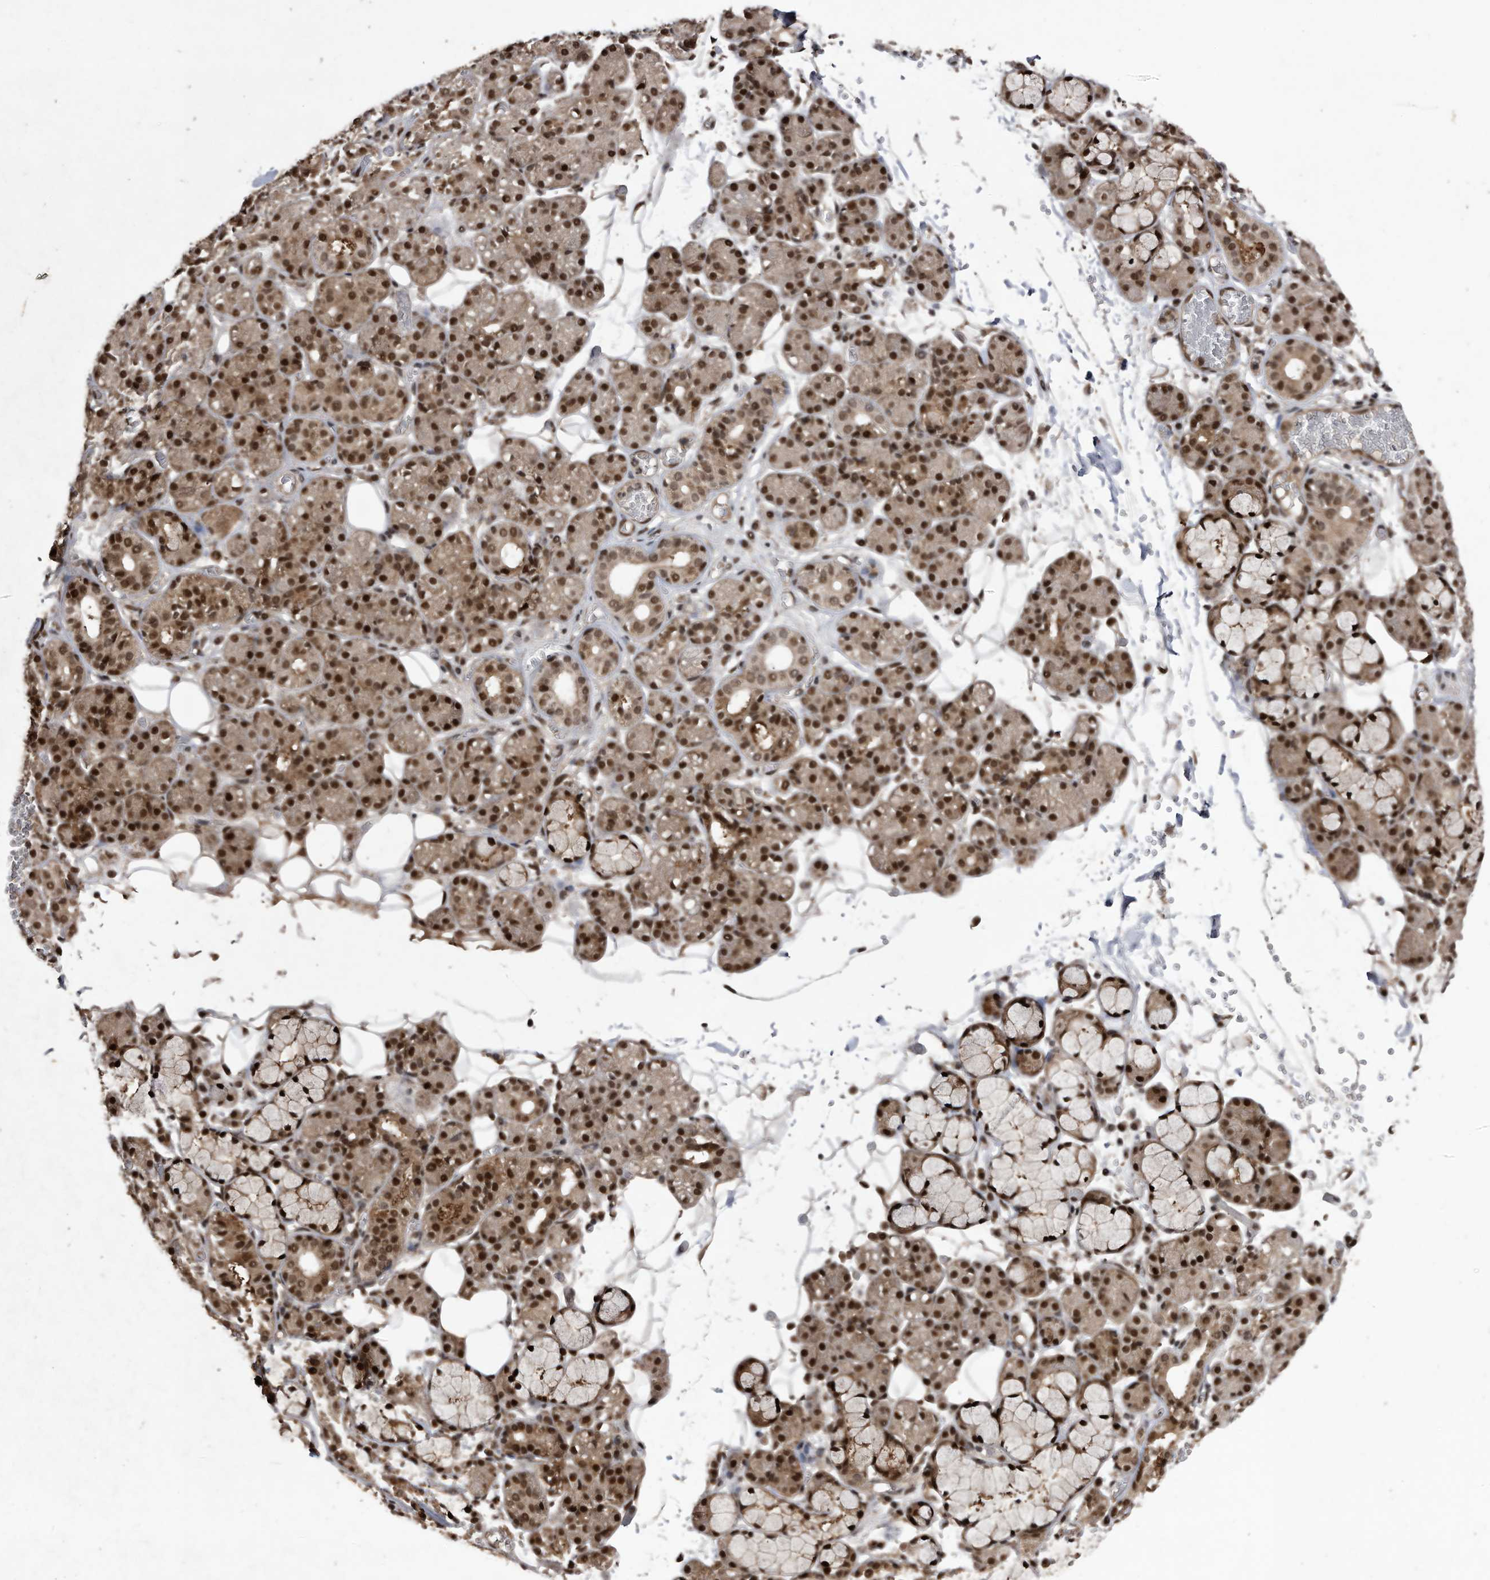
{"staining": {"intensity": "strong", "quantity": ">75%", "location": "nuclear"}, "tissue": "salivary gland", "cell_type": "Glandular cells", "image_type": "normal", "snomed": [{"axis": "morphology", "description": "Normal tissue, NOS"}, {"axis": "topography", "description": "Salivary gland"}], "caption": "This histopathology image demonstrates immunohistochemistry staining of unremarkable salivary gland, with high strong nuclear positivity in about >75% of glandular cells.", "gene": "RAD23B", "patient": {"sex": "male", "age": 63}}